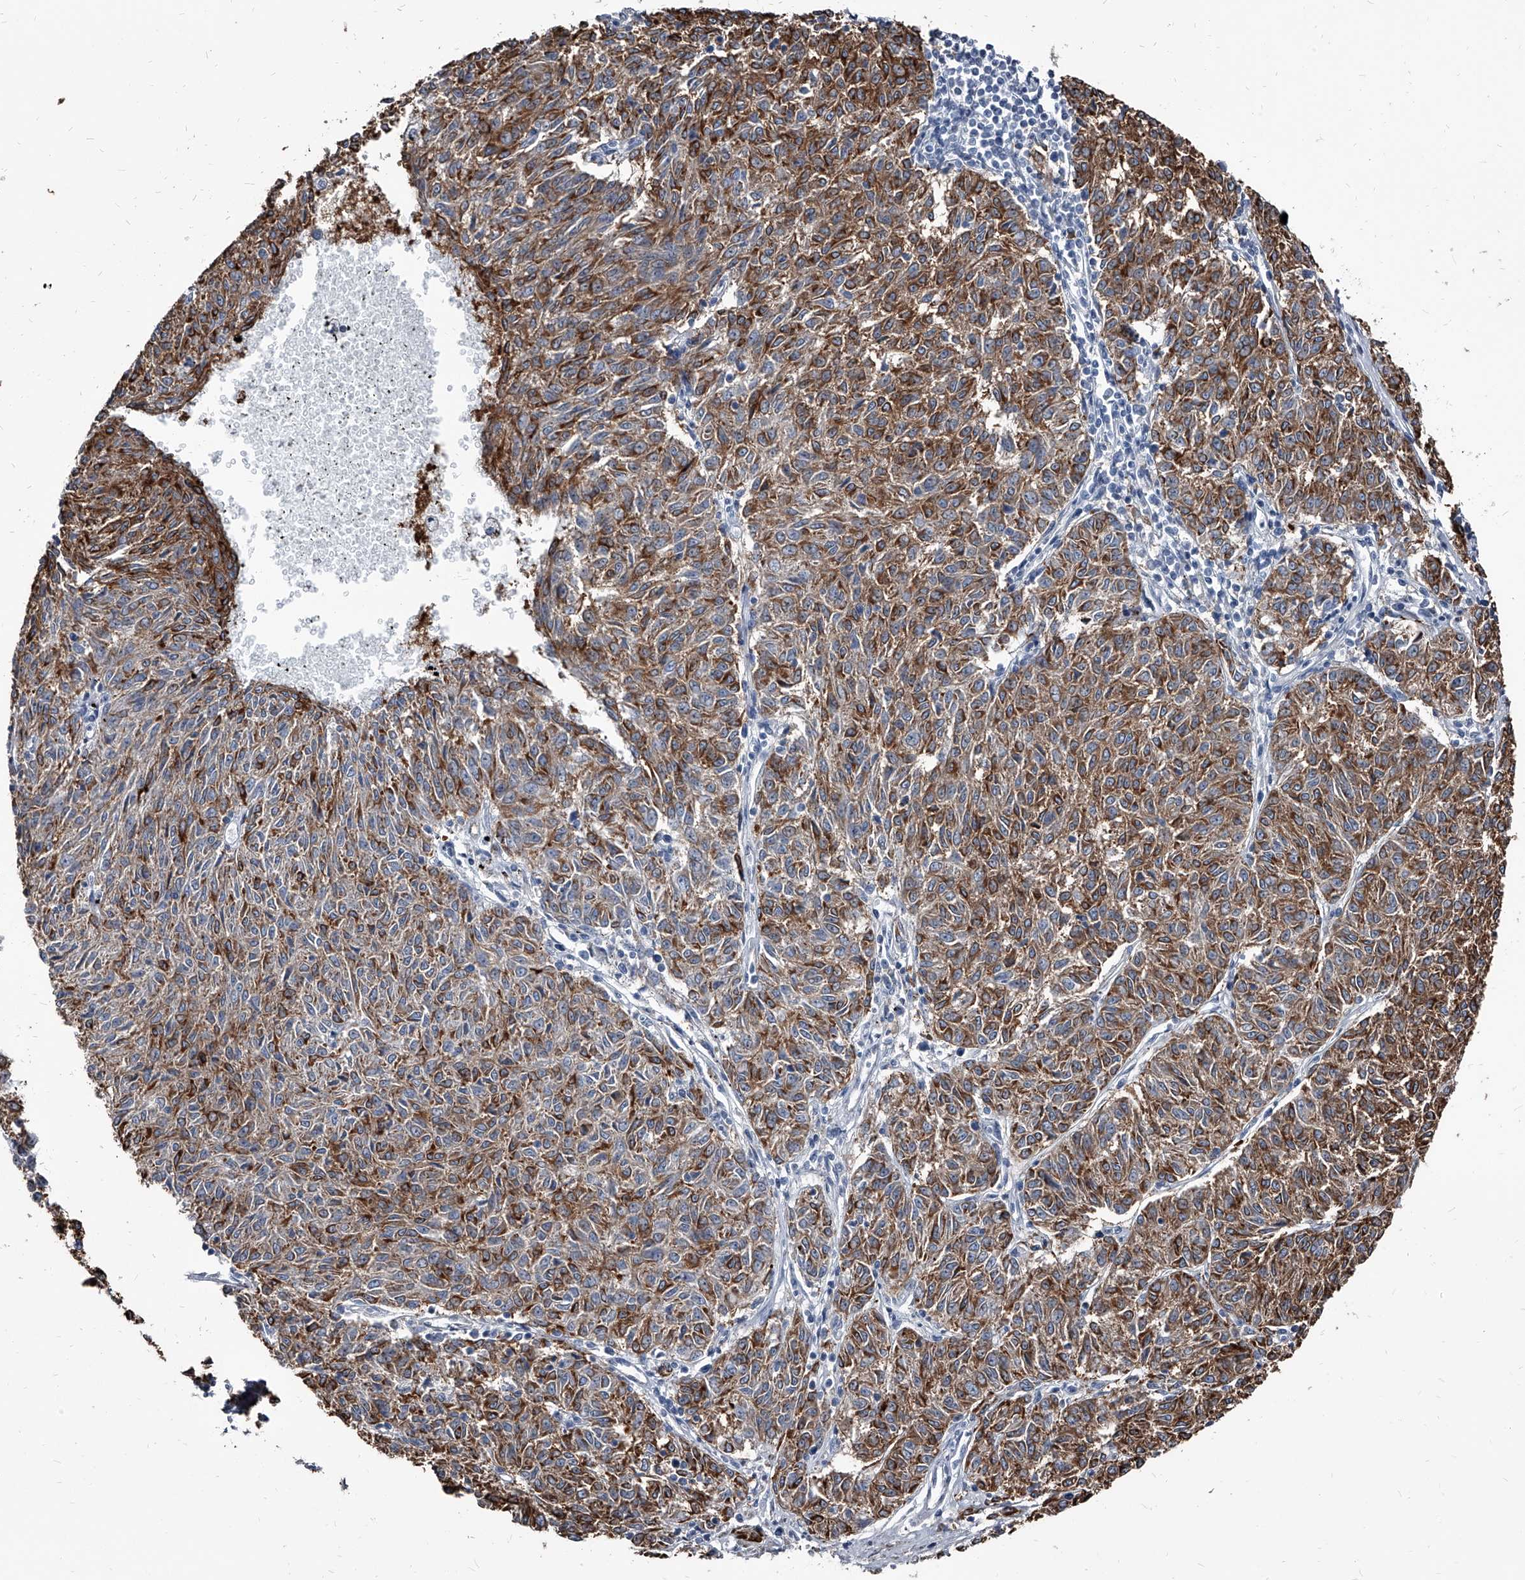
{"staining": {"intensity": "moderate", "quantity": ">75%", "location": "cytoplasmic/membranous"}, "tissue": "melanoma", "cell_type": "Tumor cells", "image_type": "cancer", "snomed": [{"axis": "morphology", "description": "Malignant melanoma, NOS"}, {"axis": "topography", "description": "Skin"}], "caption": "An image of human melanoma stained for a protein demonstrates moderate cytoplasmic/membranous brown staining in tumor cells.", "gene": "PGLYRP3", "patient": {"sex": "female", "age": 72}}